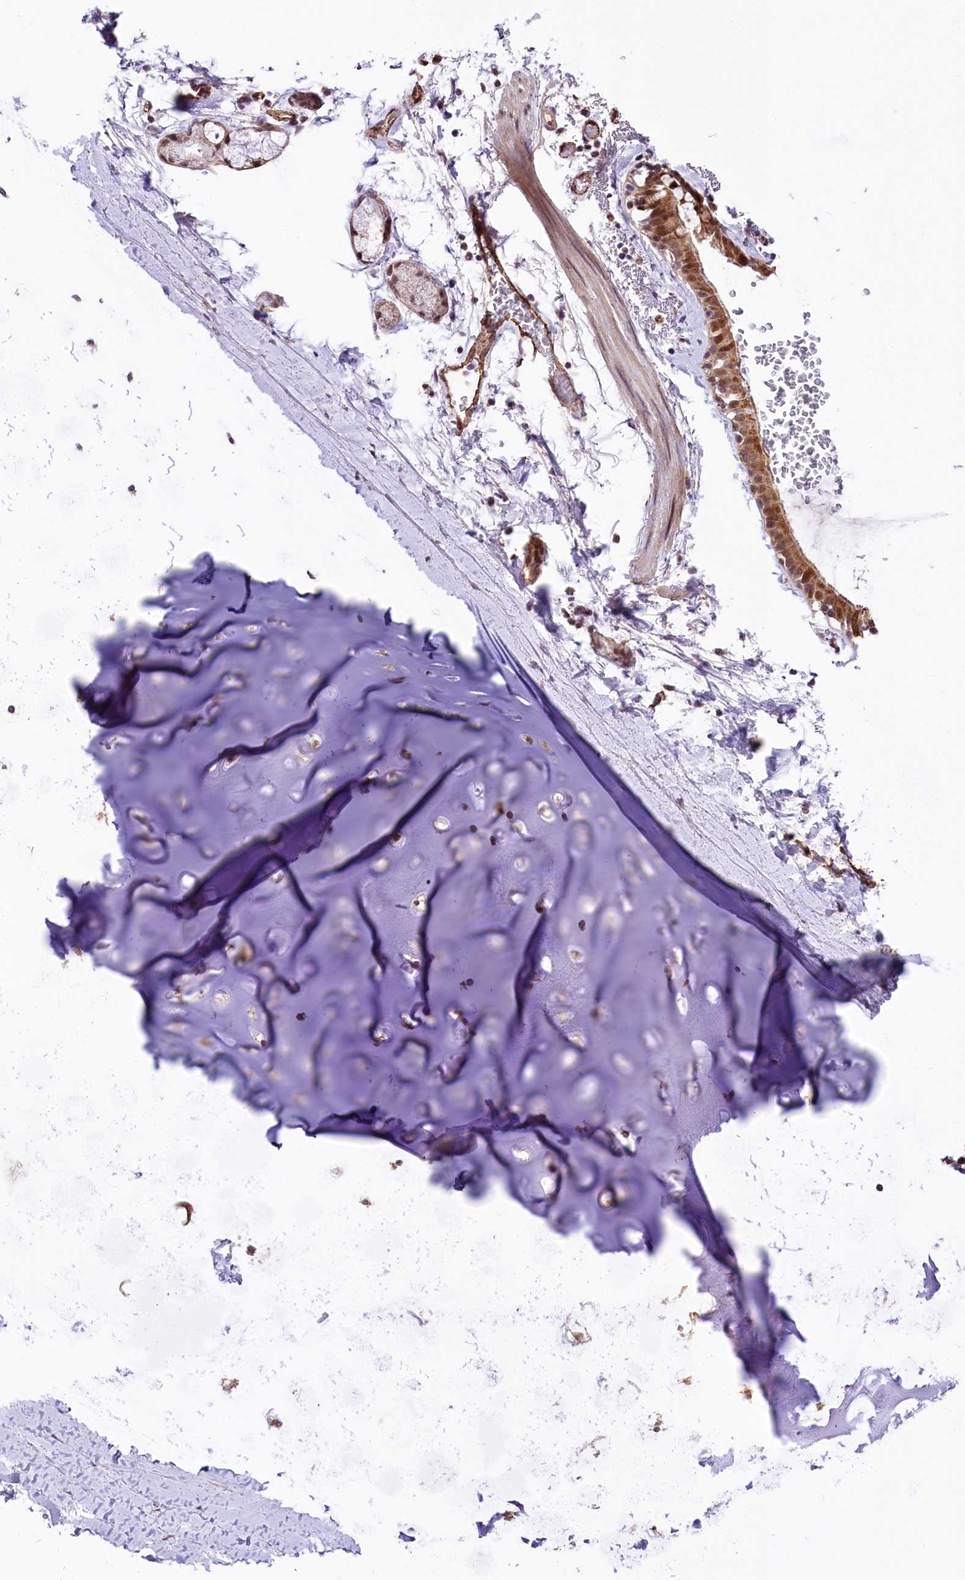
{"staining": {"intensity": "moderate", "quantity": ">75%", "location": "cytoplasmic/membranous,nuclear"}, "tissue": "adipose tissue", "cell_type": "Adipocytes", "image_type": "normal", "snomed": [{"axis": "morphology", "description": "Normal tissue, NOS"}, {"axis": "topography", "description": "Lymph node"}, {"axis": "topography", "description": "Bronchus"}], "caption": "Immunohistochemistry (IHC) (DAB) staining of normal human adipose tissue displays moderate cytoplasmic/membranous,nuclear protein staining in about >75% of adipocytes. (brown staining indicates protein expression, while blue staining denotes nuclei).", "gene": "MRPL54", "patient": {"sex": "male", "age": 63}}